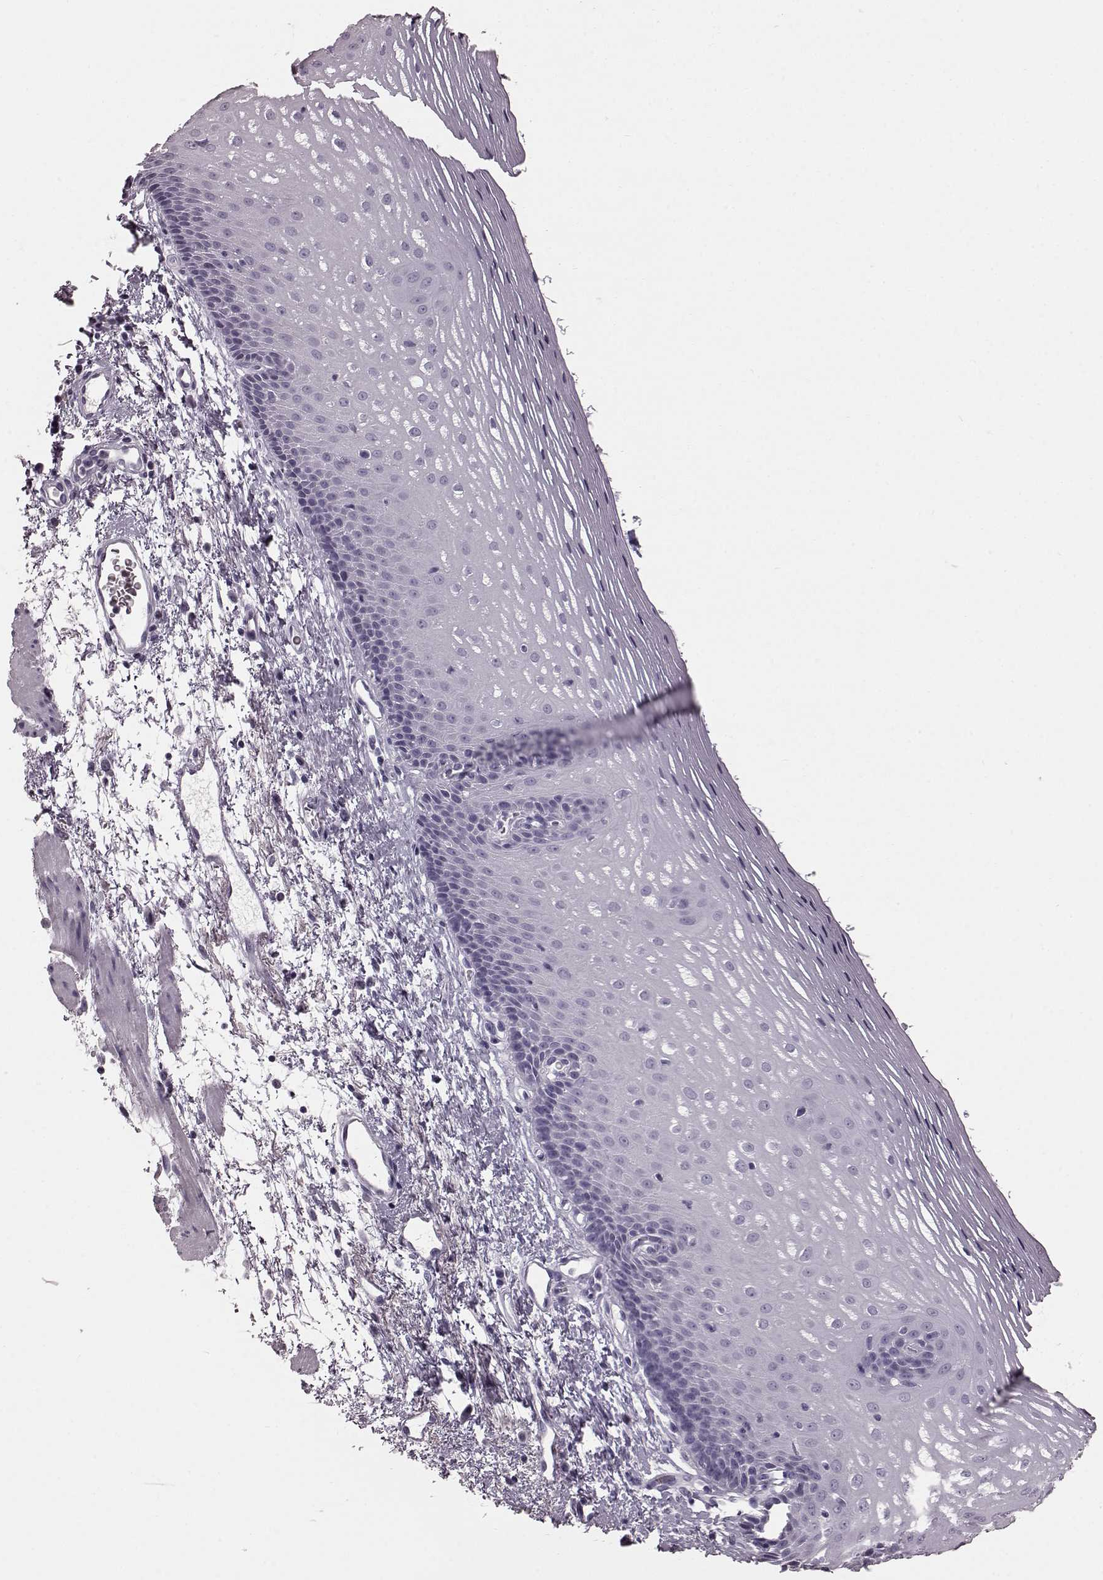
{"staining": {"intensity": "negative", "quantity": "none", "location": "none"}, "tissue": "esophagus", "cell_type": "Squamous epithelial cells", "image_type": "normal", "snomed": [{"axis": "morphology", "description": "Normal tissue, NOS"}, {"axis": "topography", "description": "Esophagus"}], "caption": "Squamous epithelial cells show no significant staining in benign esophagus. (DAB immunohistochemistry with hematoxylin counter stain).", "gene": "TCHHL1", "patient": {"sex": "male", "age": 76}}